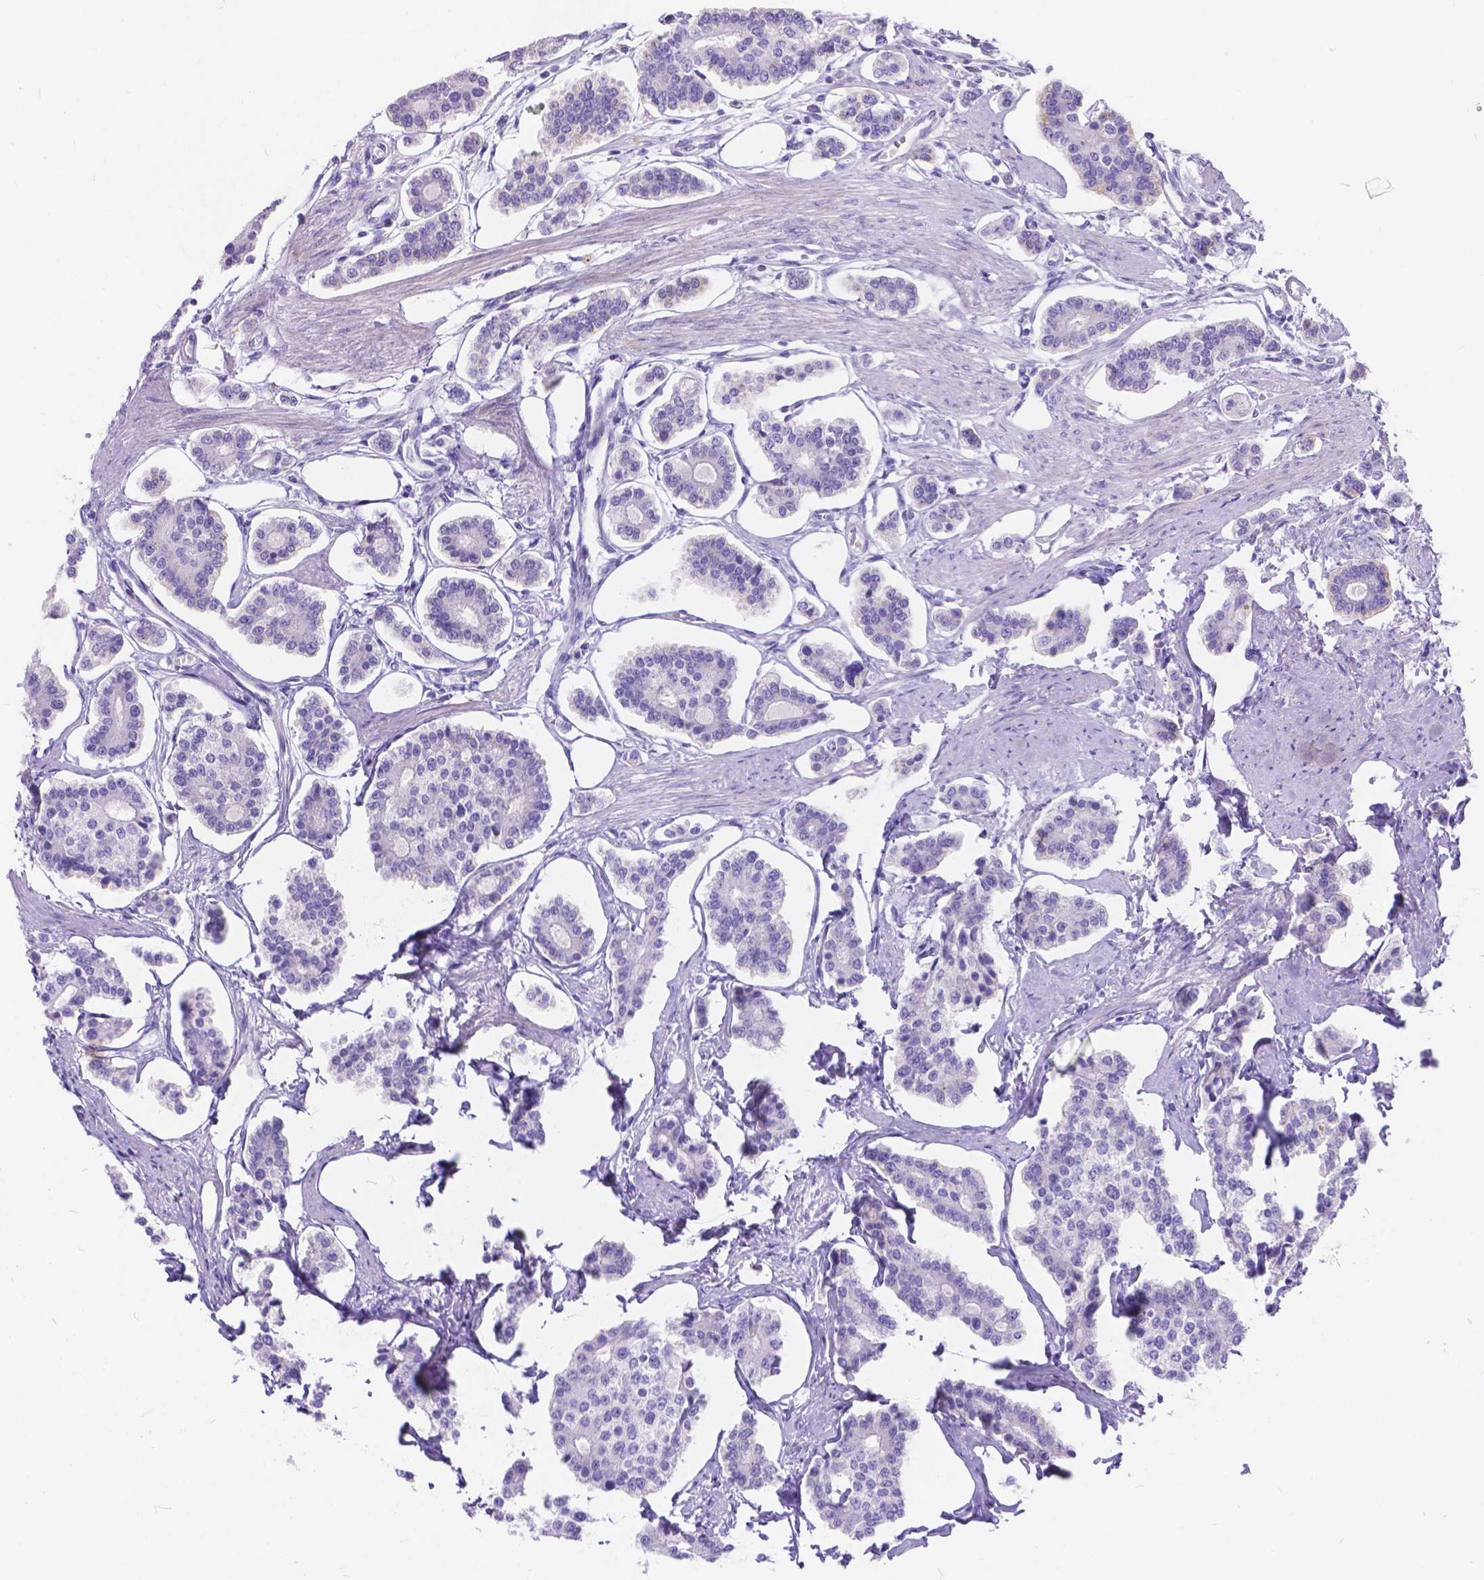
{"staining": {"intensity": "negative", "quantity": "none", "location": "none"}, "tissue": "carcinoid", "cell_type": "Tumor cells", "image_type": "cancer", "snomed": [{"axis": "morphology", "description": "Carcinoid, malignant, NOS"}, {"axis": "topography", "description": "Small intestine"}], "caption": "High magnification brightfield microscopy of carcinoid stained with DAB (brown) and counterstained with hematoxylin (blue): tumor cells show no significant staining.", "gene": "KLHL10", "patient": {"sex": "female", "age": 65}}